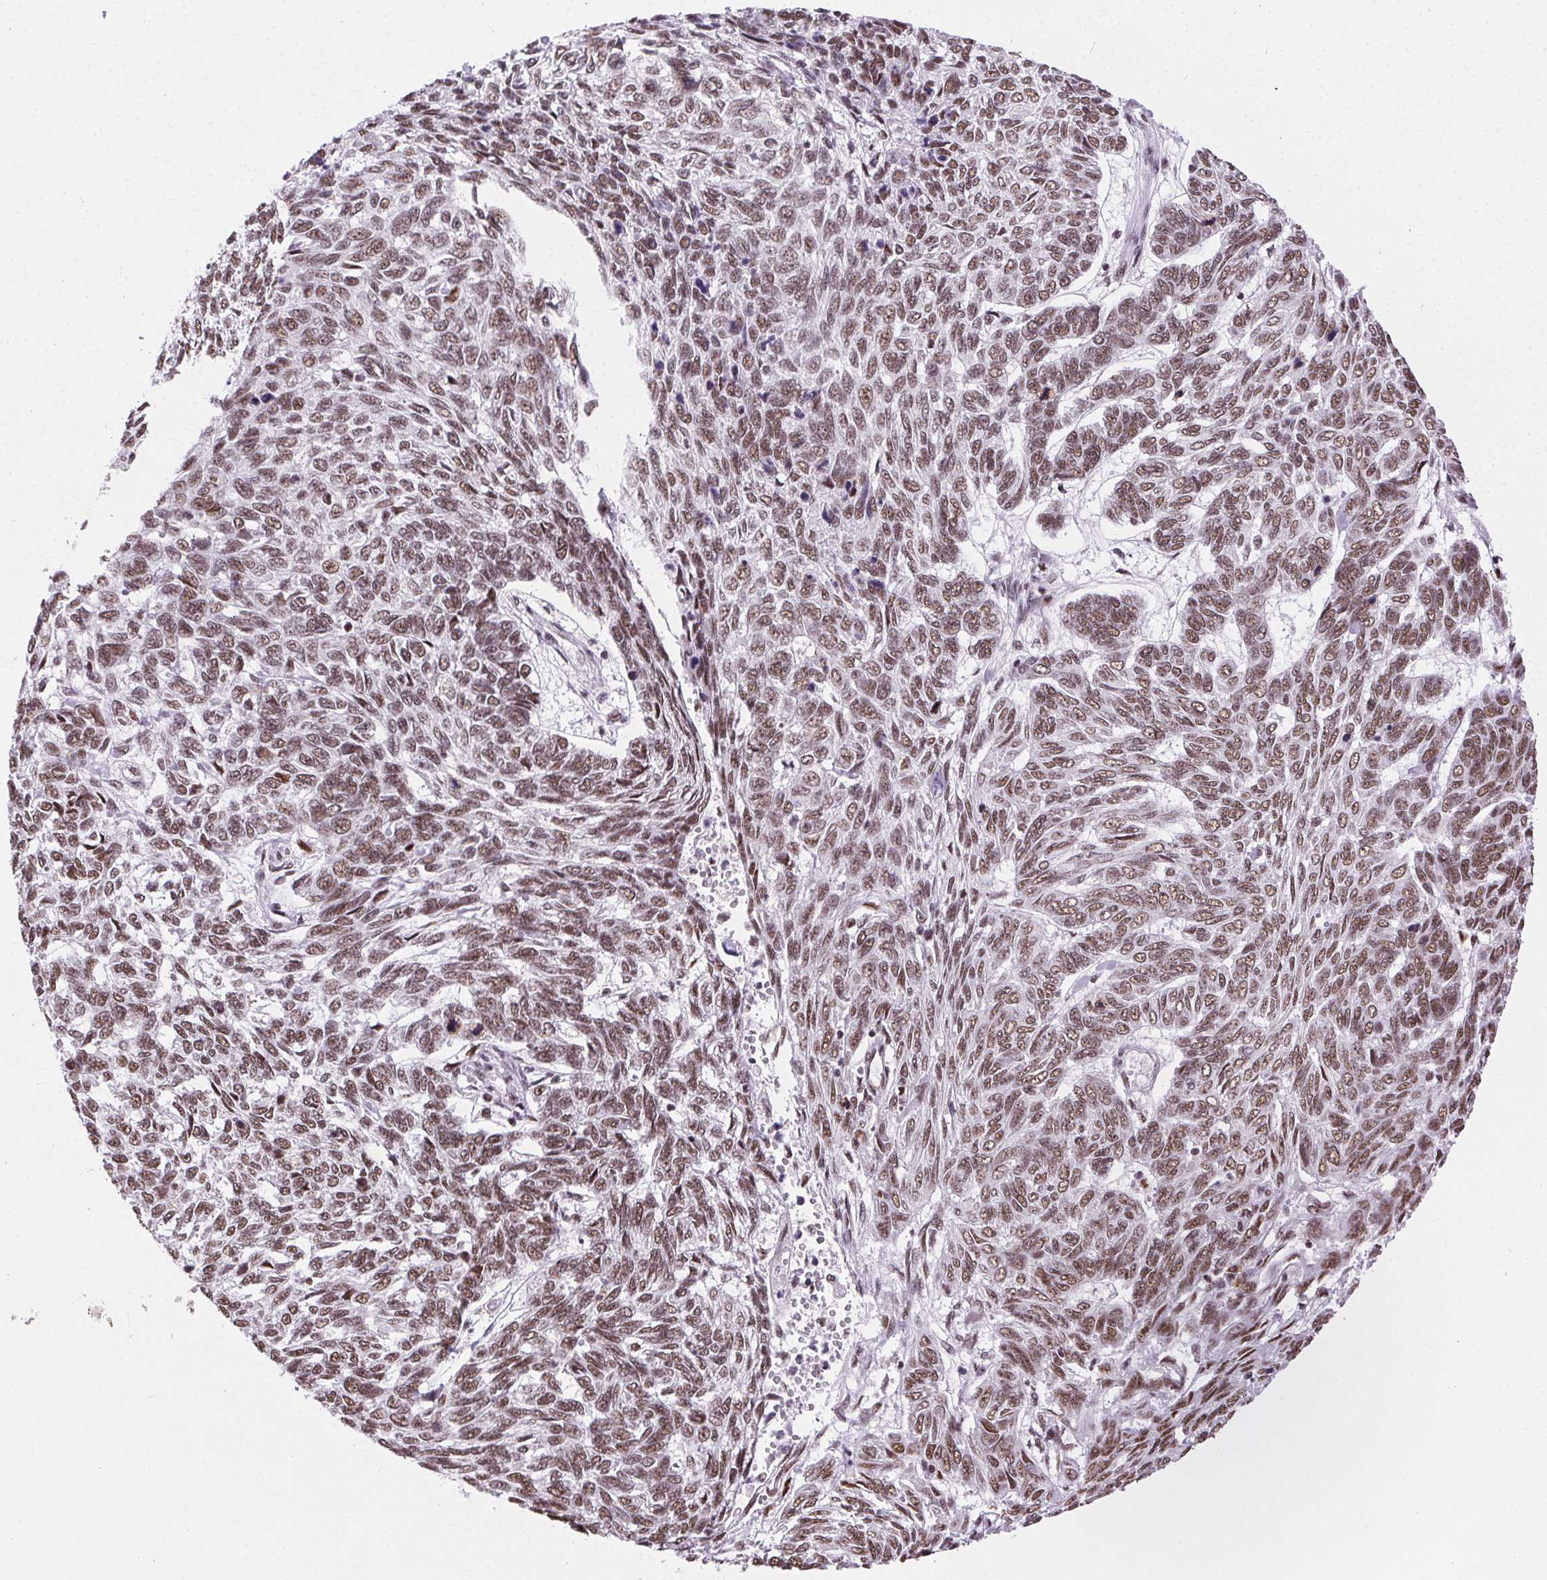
{"staining": {"intensity": "moderate", "quantity": ">75%", "location": "nuclear"}, "tissue": "skin cancer", "cell_type": "Tumor cells", "image_type": "cancer", "snomed": [{"axis": "morphology", "description": "Basal cell carcinoma"}, {"axis": "topography", "description": "Skin"}], "caption": "IHC image of neoplastic tissue: skin basal cell carcinoma stained using IHC displays medium levels of moderate protein expression localized specifically in the nuclear of tumor cells, appearing as a nuclear brown color.", "gene": "TRA2B", "patient": {"sex": "female", "age": 65}}